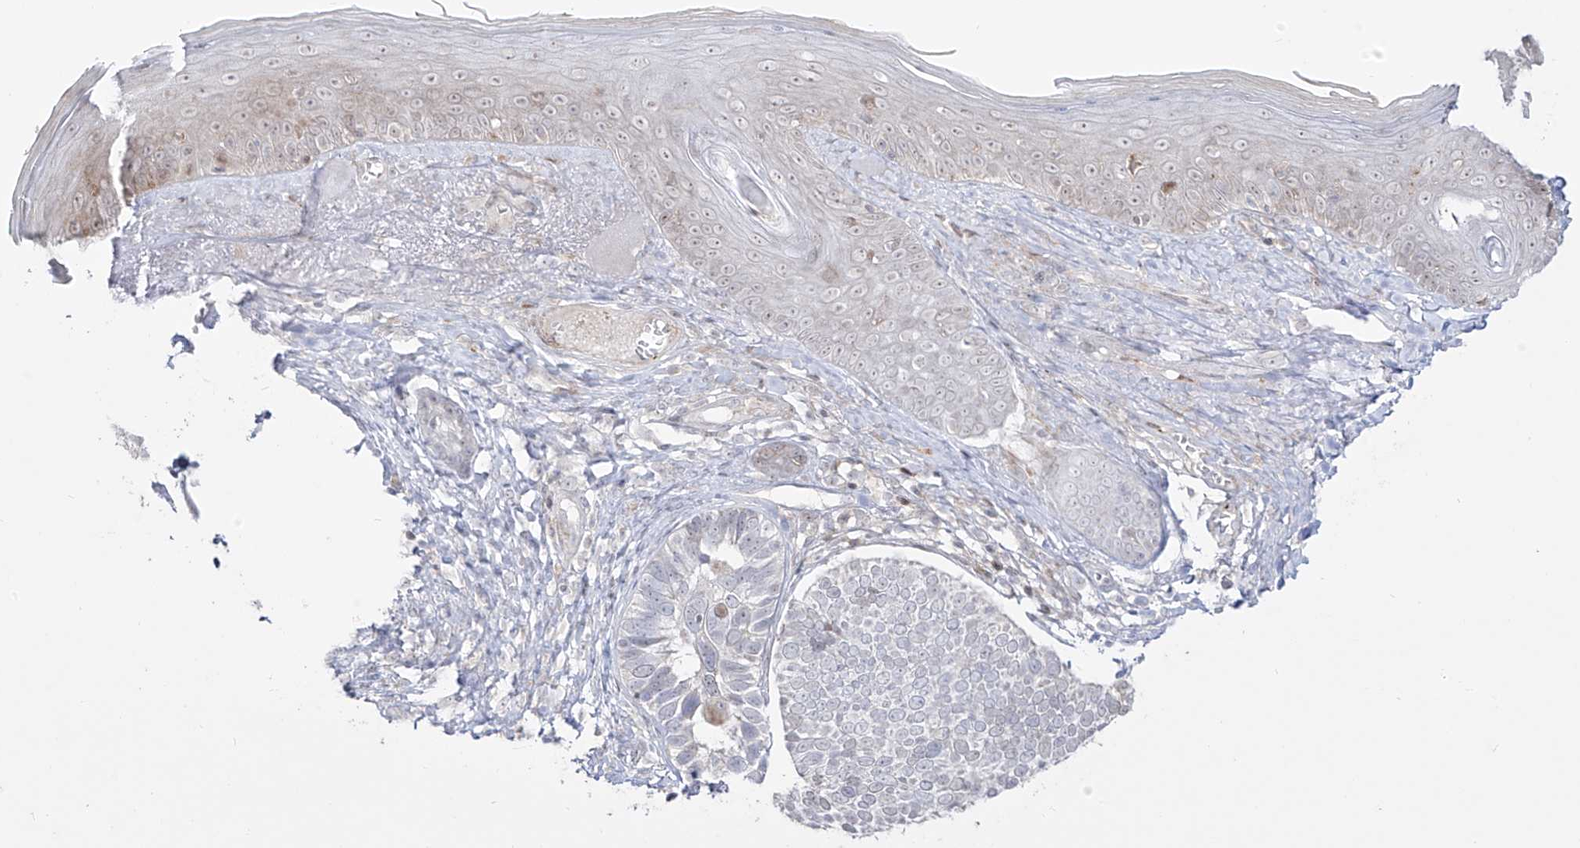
{"staining": {"intensity": "negative", "quantity": "none", "location": "none"}, "tissue": "skin cancer", "cell_type": "Tumor cells", "image_type": "cancer", "snomed": [{"axis": "morphology", "description": "Basal cell carcinoma"}, {"axis": "topography", "description": "Skin"}], "caption": "An image of skin basal cell carcinoma stained for a protein exhibits no brown staining in tumor cells.", "gene": "ZNF180", "patient": {"sex": "male", "age": 62}}